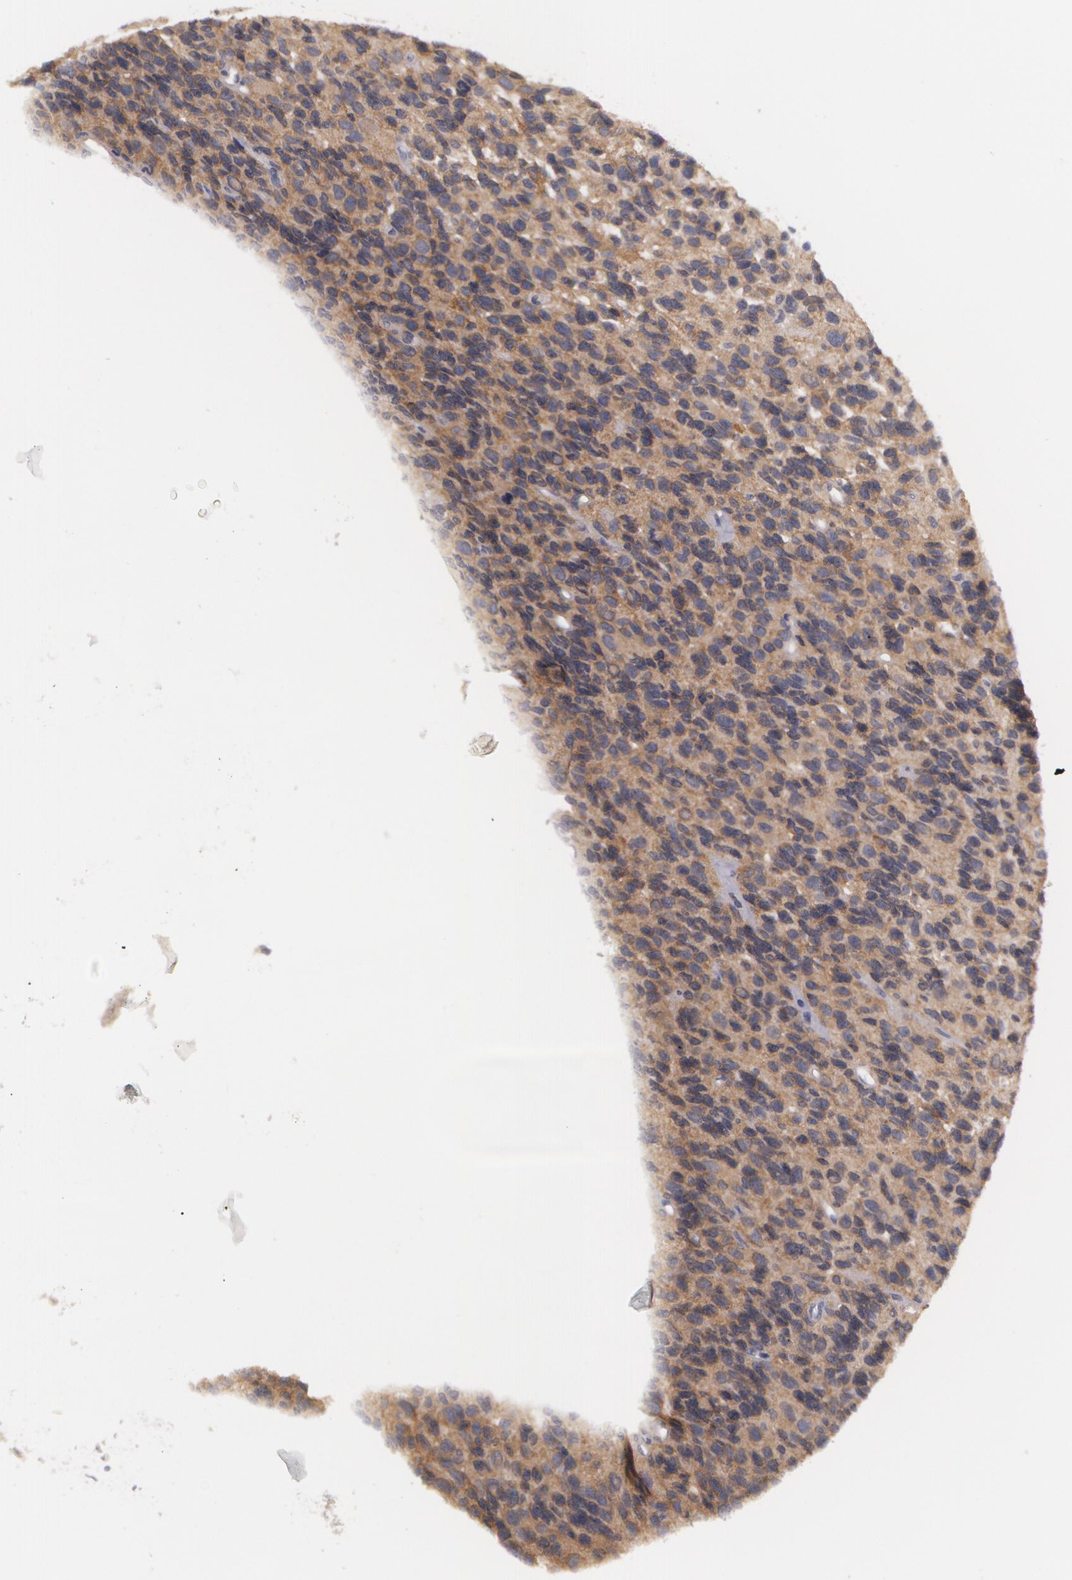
{"staining": {"intensity": "moderate", "quantity": ">75%", "location": "cytoplasmic/membranous"}, "tissue": "glioma", "cell_type": "Tumor cells", "image_type": "cancer", "snomed": [{"axis": "morphology", "description": "Glioma, malignant, High grade"}, {"axis": "topography", "description": "Brain"}], "caption": "This is an image of immunohistochemistry staining of glioma, which shows moderate expression in the cytoplasmic/membranous of tumor cells.", "gene": "CASK", "patient": {"sex": "male", "age": 77}}